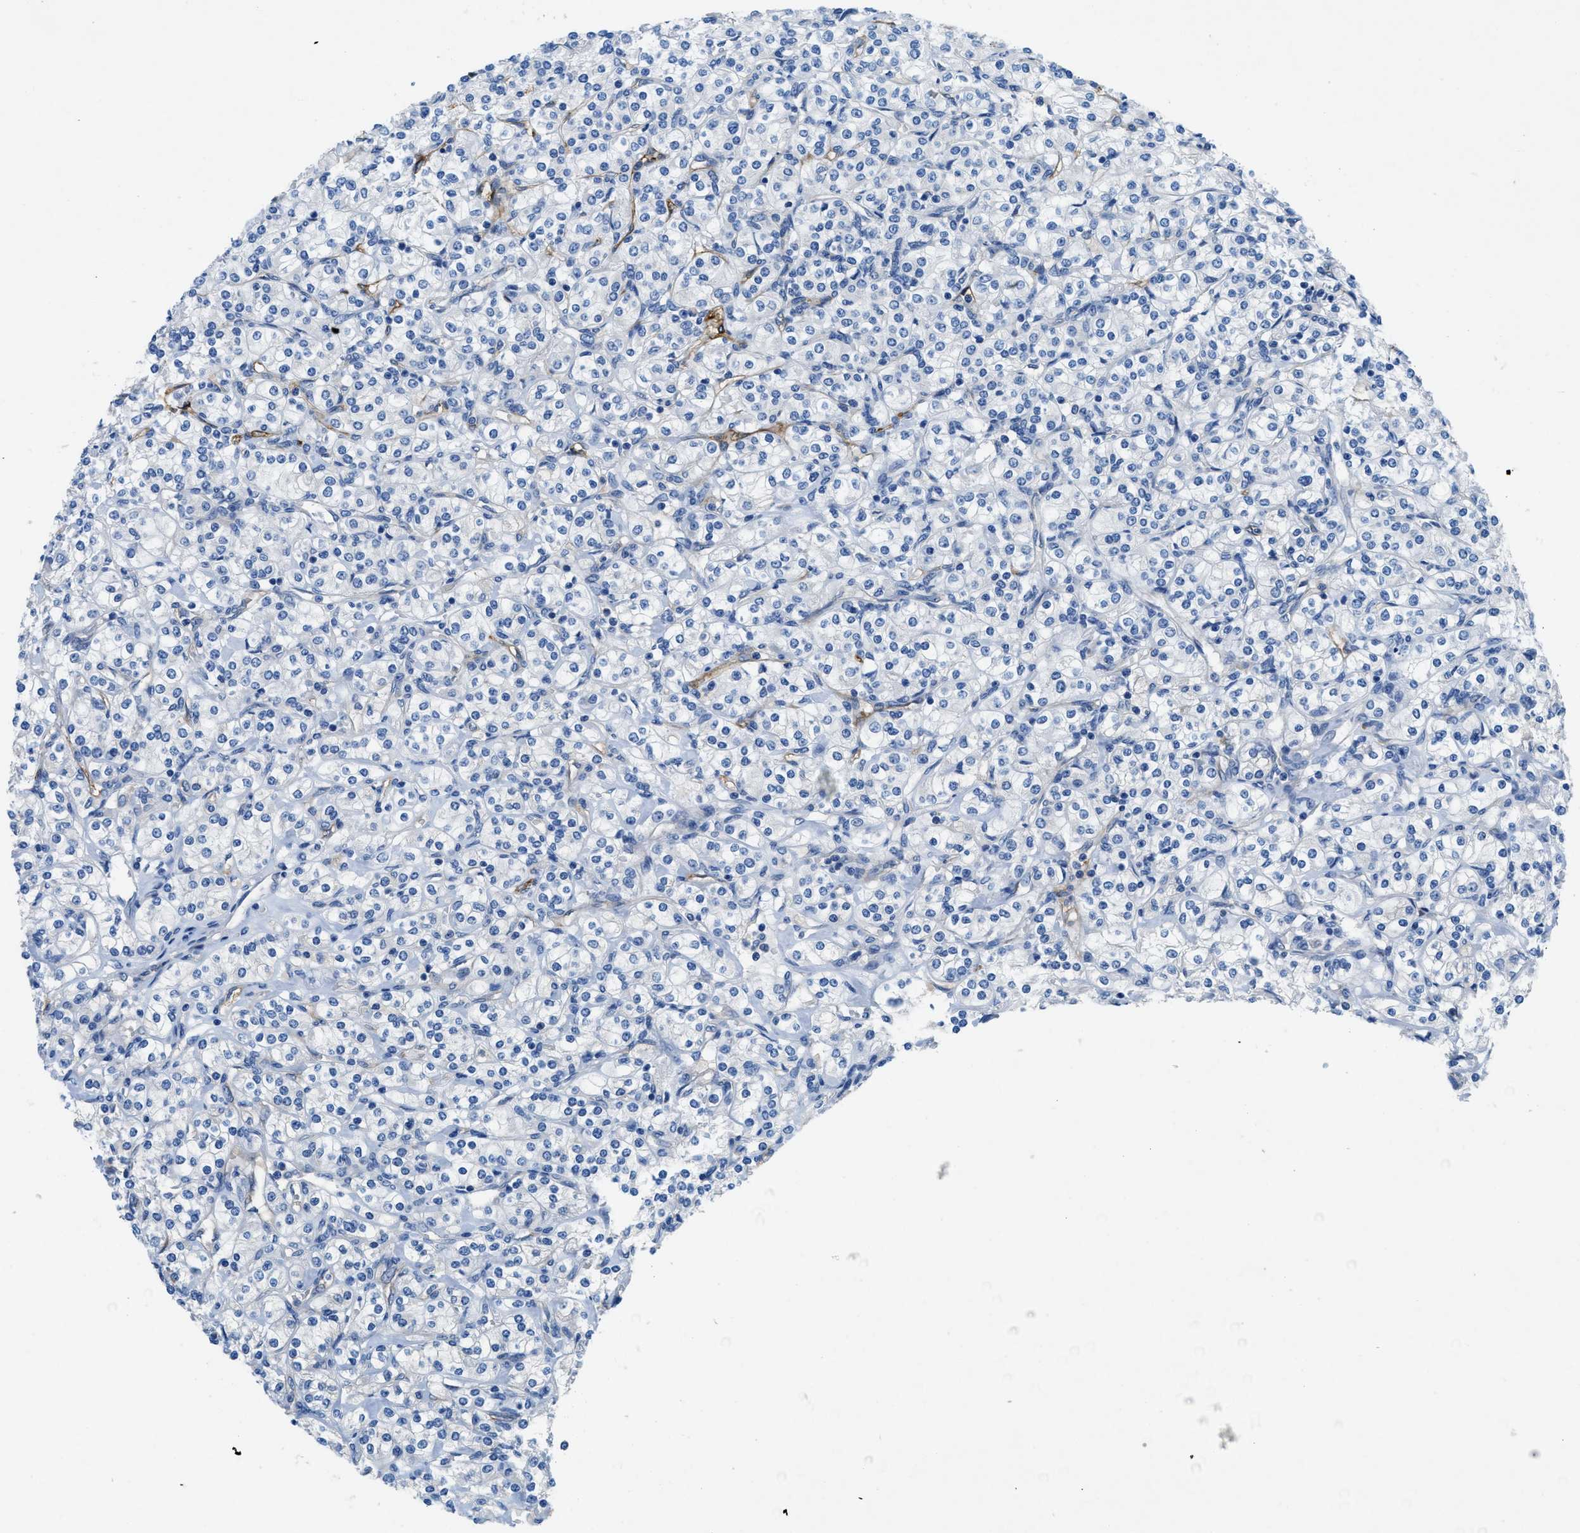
{"staining": {"intensity": "negative", "quantity": "none", "location": "none"}, "tissue": "renal cancer", "cell_type": "Tumor cells", "image_type": "cancer", "snomed": [{"axis": "morphology", "description": "Adenocarcinoma, NOS"}, {"axis": "topography", "description": "Kidney"}], "caption": "There is no significant expression in tumor cells of renal cancer. Brightfield microscopy of IHC stained with DAB (brown) and hematoxylin (blue), captured at high magnification.", "gene": "PGR", "patient": {"sex": "male", "age": 77}}